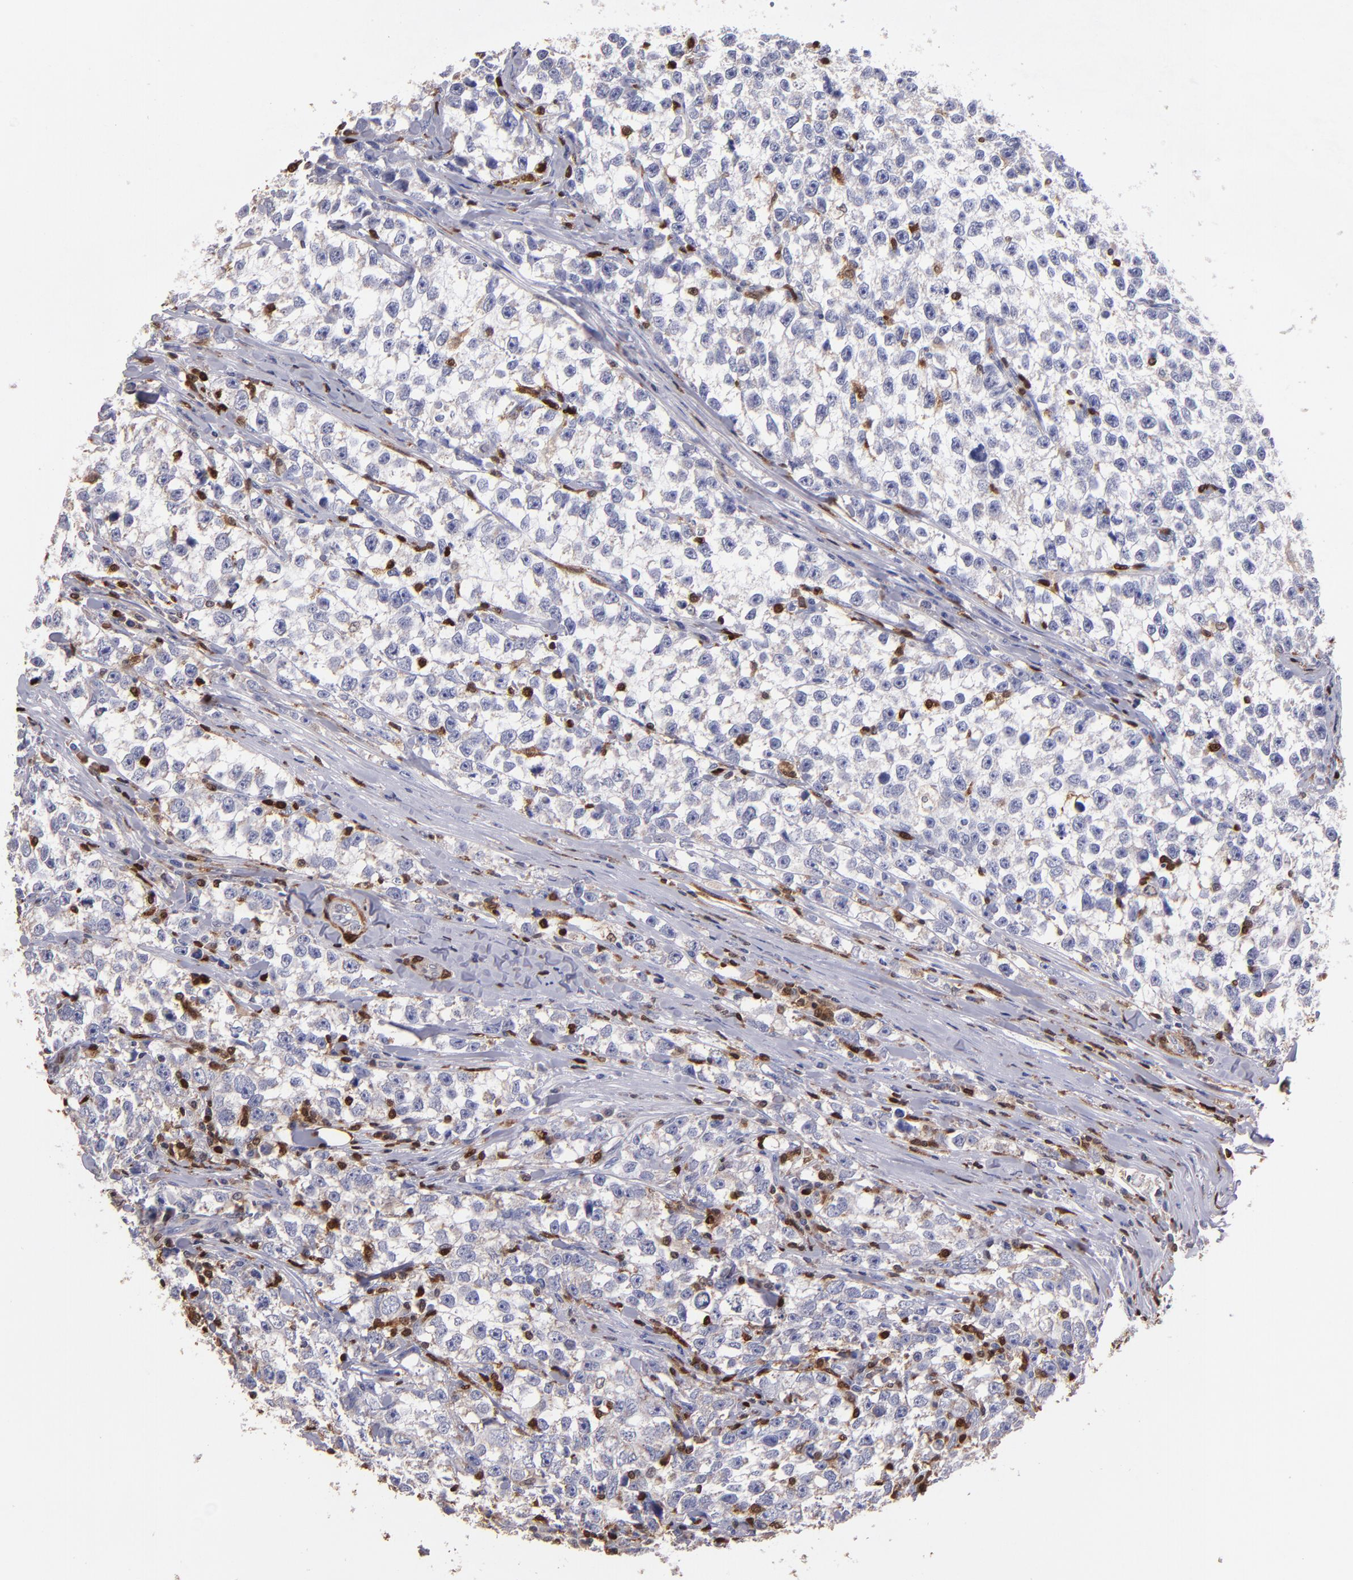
{"staining": {"intensity": "negative", "quantity": "none", "location": "none"}, "tissue": "testis cancer", "cell_type": "Tumor cells", "image_type": "cancer", "snomed": [{"axis": "morphology", "description": "Seminoma, NOS"}, {"axis": "morphology", "description": "Carcinoma, Embryonal, NOS"}, {"axis": "topography", "description": "Testis"}], "caption": "Protein analysis of testis cancer (embryonal carcinoma) shows no significant expression in tumor cells. The staining was performed using DAB (3,3'-diaminobenzidine) to visualize the protein expression in brown, while the nuclei were stained in blue with hematoxylin (Magnification: 20x).", "gene": "S100A4", "patient": {"sex": "male", "age": 30}}